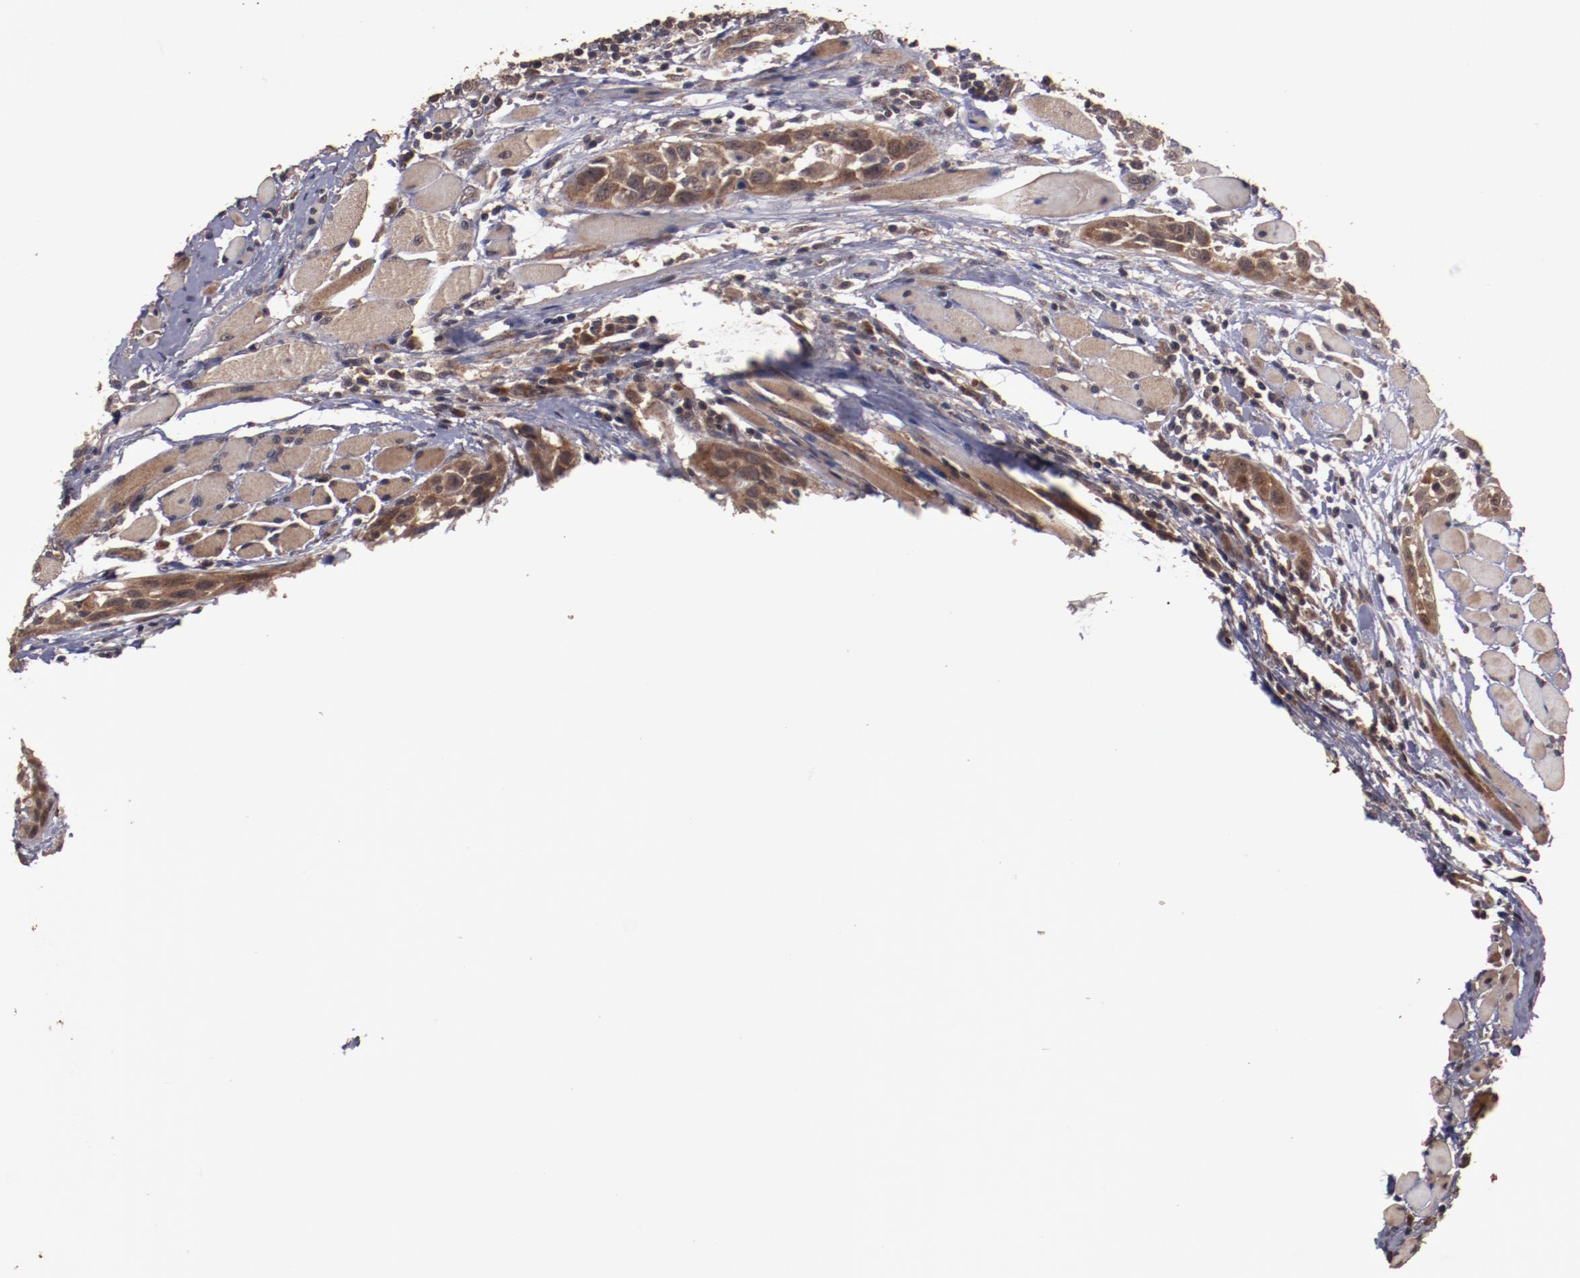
{"staining": {"intensity": "moderate", "quantity": ">75%", "location": "cytoplasmic/membranous"}, "tissue": "head and neck cancer", "cell_type": "Tumor cells", "image_type": "cancer", "snomed": [{"axis": "morphology", "description": "Squamous cell carcinoma, NOS"}, {"axis": "topography", "description": "Oral tissue"}, {"axis": "topography", "description": "Head-Neck"}], "caption": "DAB immunohistochemical staining of human squamous cell carcinoma (head and neck) shows moderate cytoplasmic/membranous protein staining in approximately >75% of tumor cells. (Brightfield microscopy of DAB IHC at high magnification).", "gene": "TXNDC16", "patient": {"sex": "female", "age": 50}}